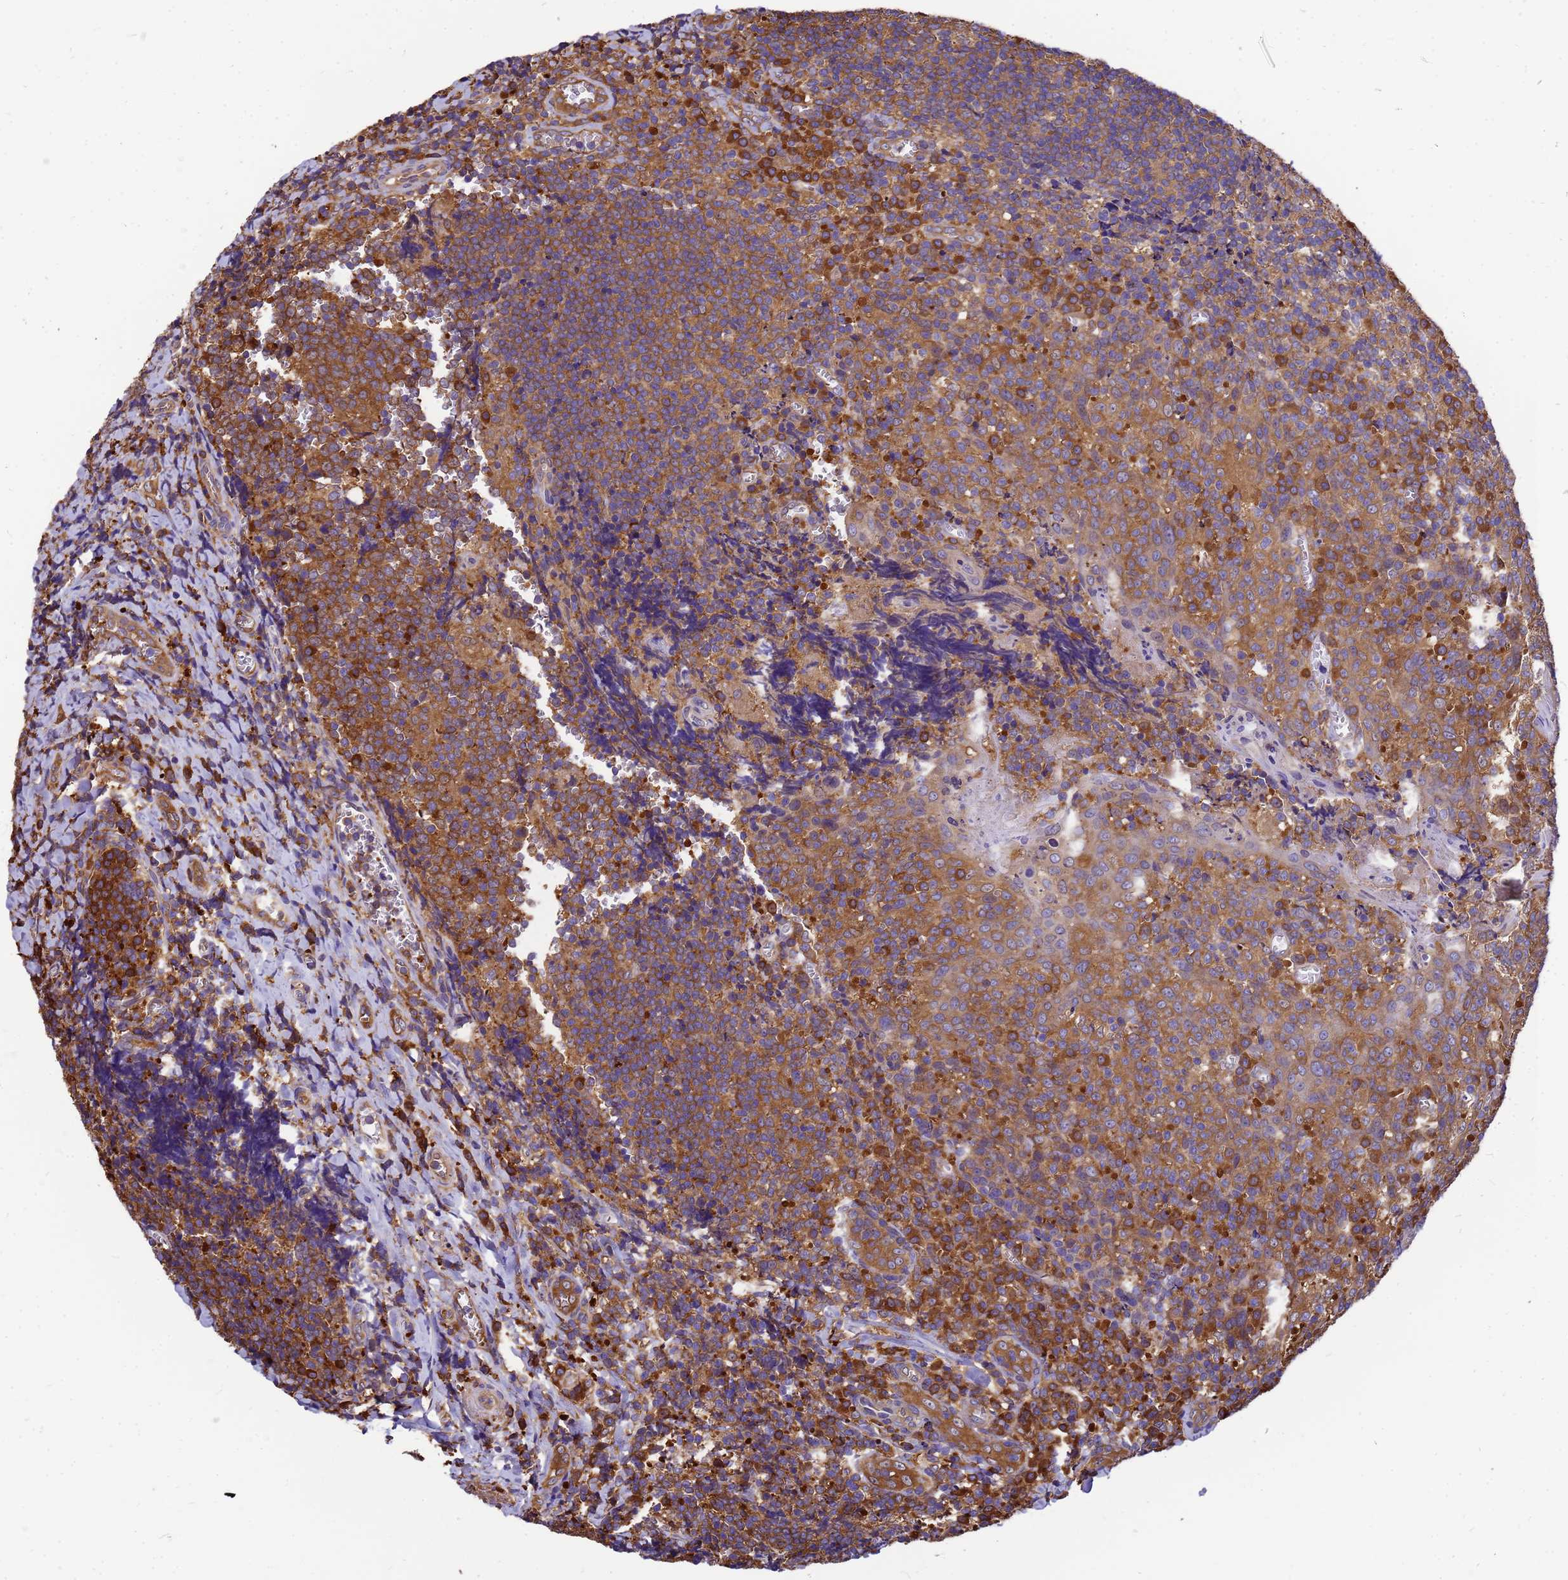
{"staining": {"intensity": "moderate", "quantity": ">75%", "location": "cytoplasmic/membranous"}, "tissue": "tonsil", "cell_type": "Germinal center cells", "image_type": "normal", "snomed": [{"axis": "morphology", "description": "Normal tissue, NOS"}, {"axis": "topography", "description": "Tonsil"}], "caption": "About >75% of germinal center cells in normal tonsil show moderate cytoplasmic/membranous protein staining as visualized by brown immunohistochemical staining.", "gene": "GID4", "patient": {"sex": "male", "age": 27}}